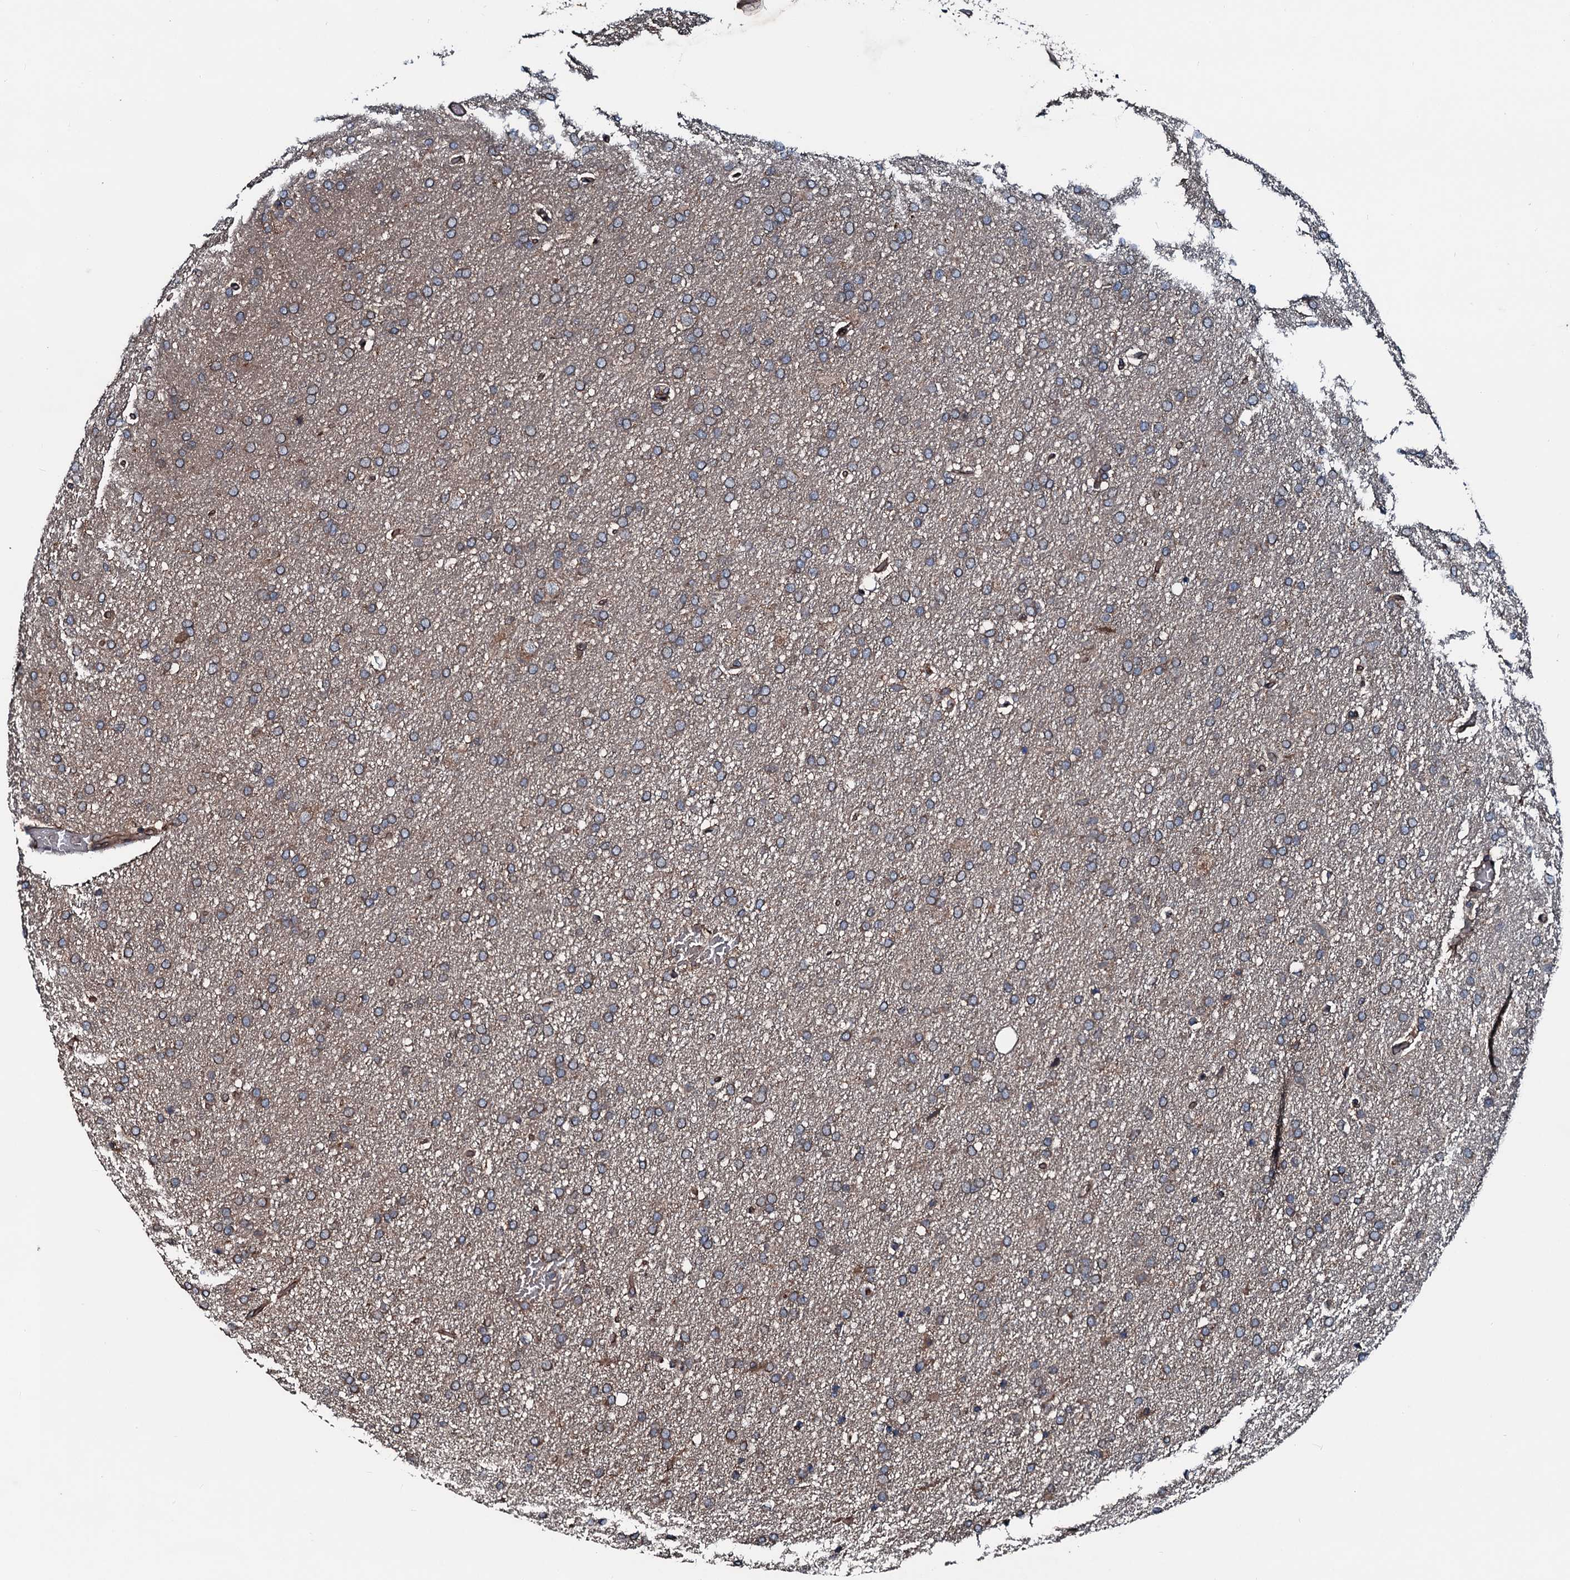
{"staining": {"intensity": "weak", "quantity": ">75%", "location": "cytoplasmic/membranous"}, "tissue": "glioma", "cell_type": "Tumor cells", "image_type": "cancer", "snomed": [{"axis": "morphology", "description": "Glioma, malignant, High grade"}, {"axis": "topography", "description": "Brain"}], "caption": "Malignant glioma (high-grade) was stained to show a protein in brown. There is low levels of weak cytoplasmic/membranous staining in about >75% of tumor cells.", "gene": "AARS1", "patient": {"sex": "male", "age": 72}}